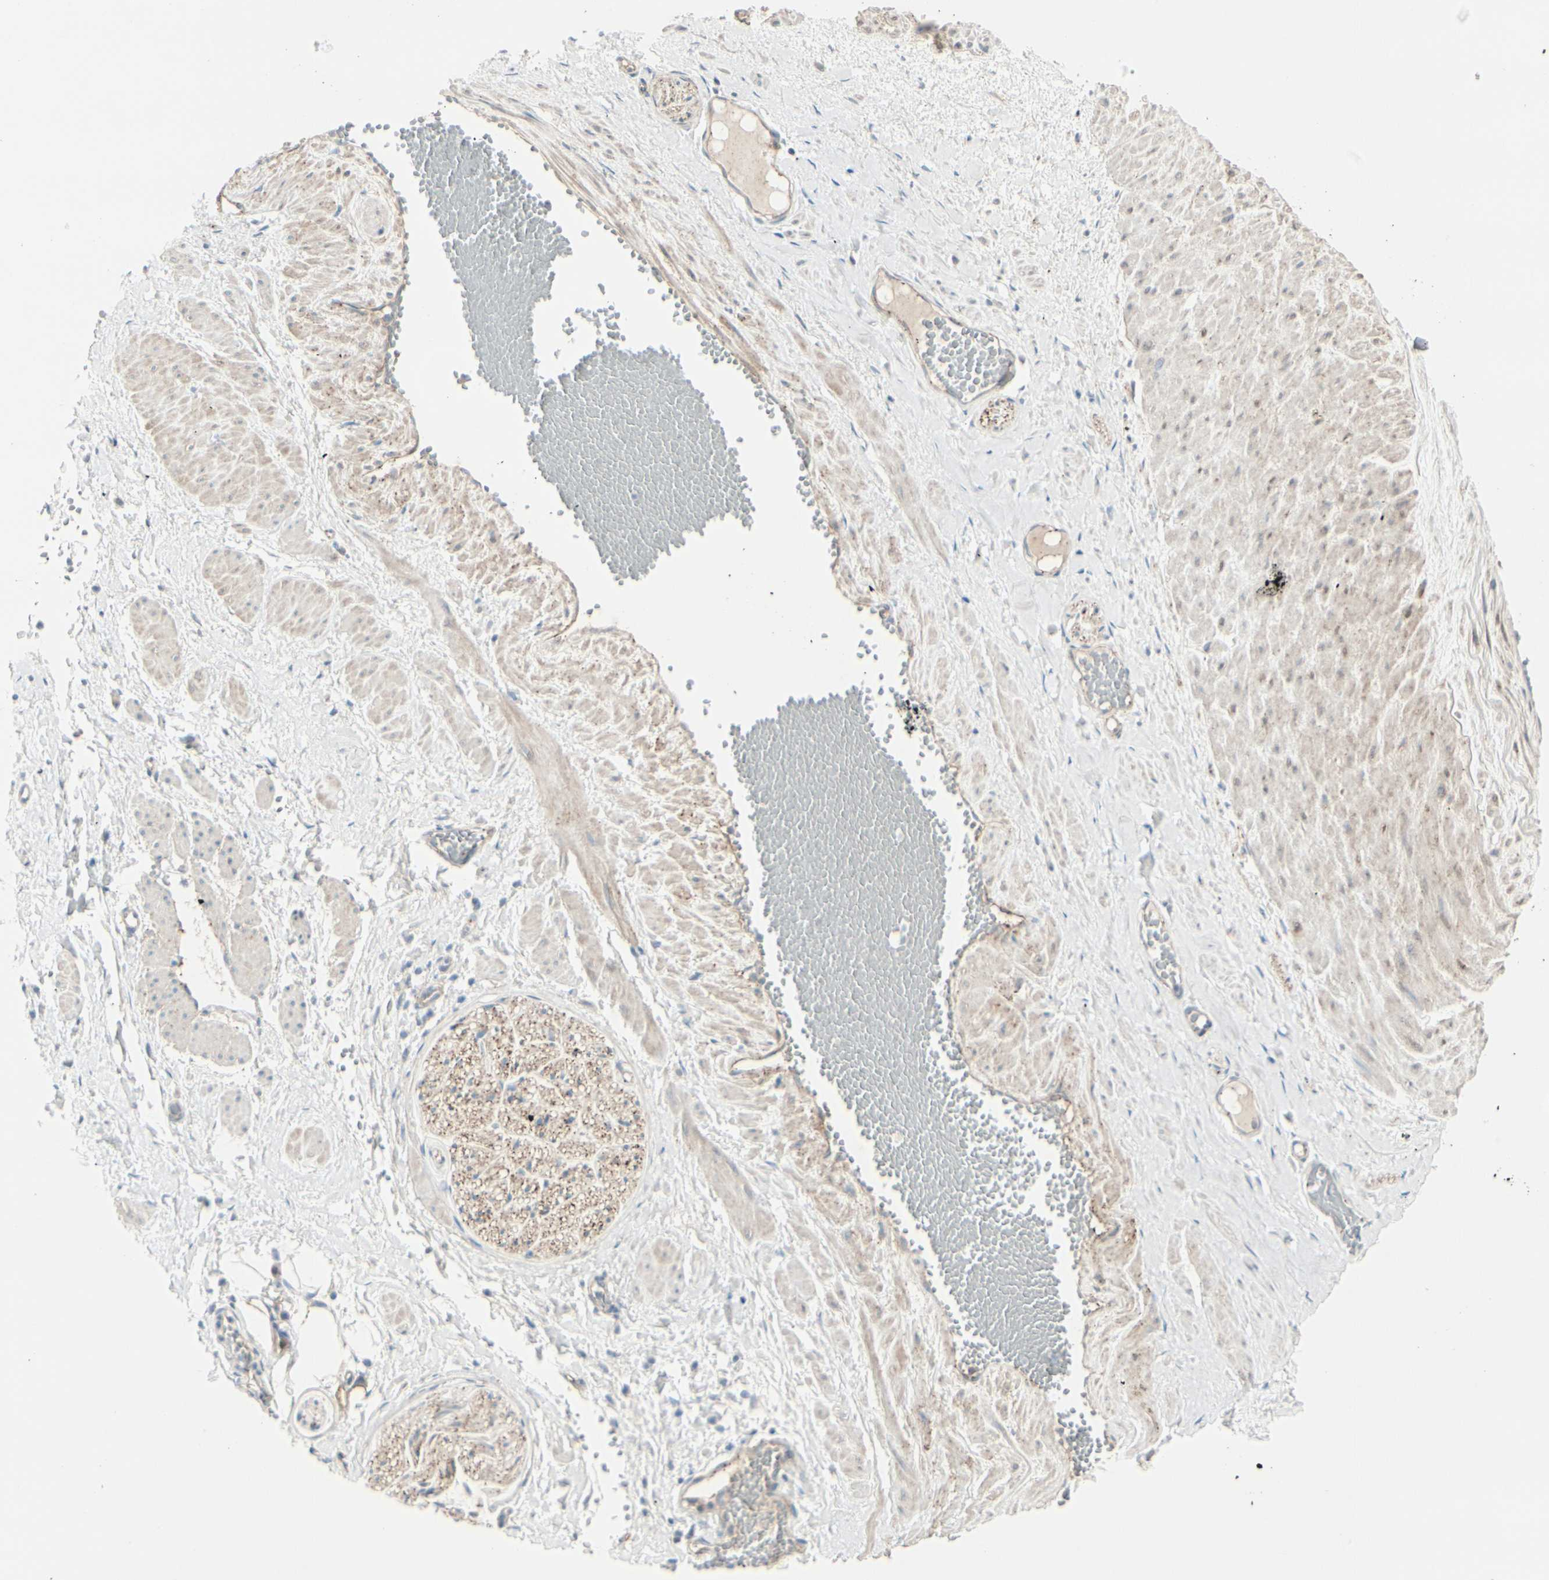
{"staining": {"intensity": "weak", "quantity": ">75%", "location": "cytoplasmic/membranous"}, "tissue": "soft tissue", "cell_type": "Fibroblasts", "image_type": "normal", "snomed": [{"axis": "morphology", "description": "Normal tissue, NOS"}, {"axis": "topography", "description": "Soft tissue"}, {"axis": "topography", "description": "Vascular tissue"}], "caption": "Immunohistochemical staining of unremarkable soft tissue demonstrates low levels of weak cytoplasmic/membranous expression in approximately >75% of fibroblasts. (brown staining indicates protein expression, while blue staining denotes nuclei).", "gene": "CACNA2D1", "patient": {"sex": "female", "age": 35}}